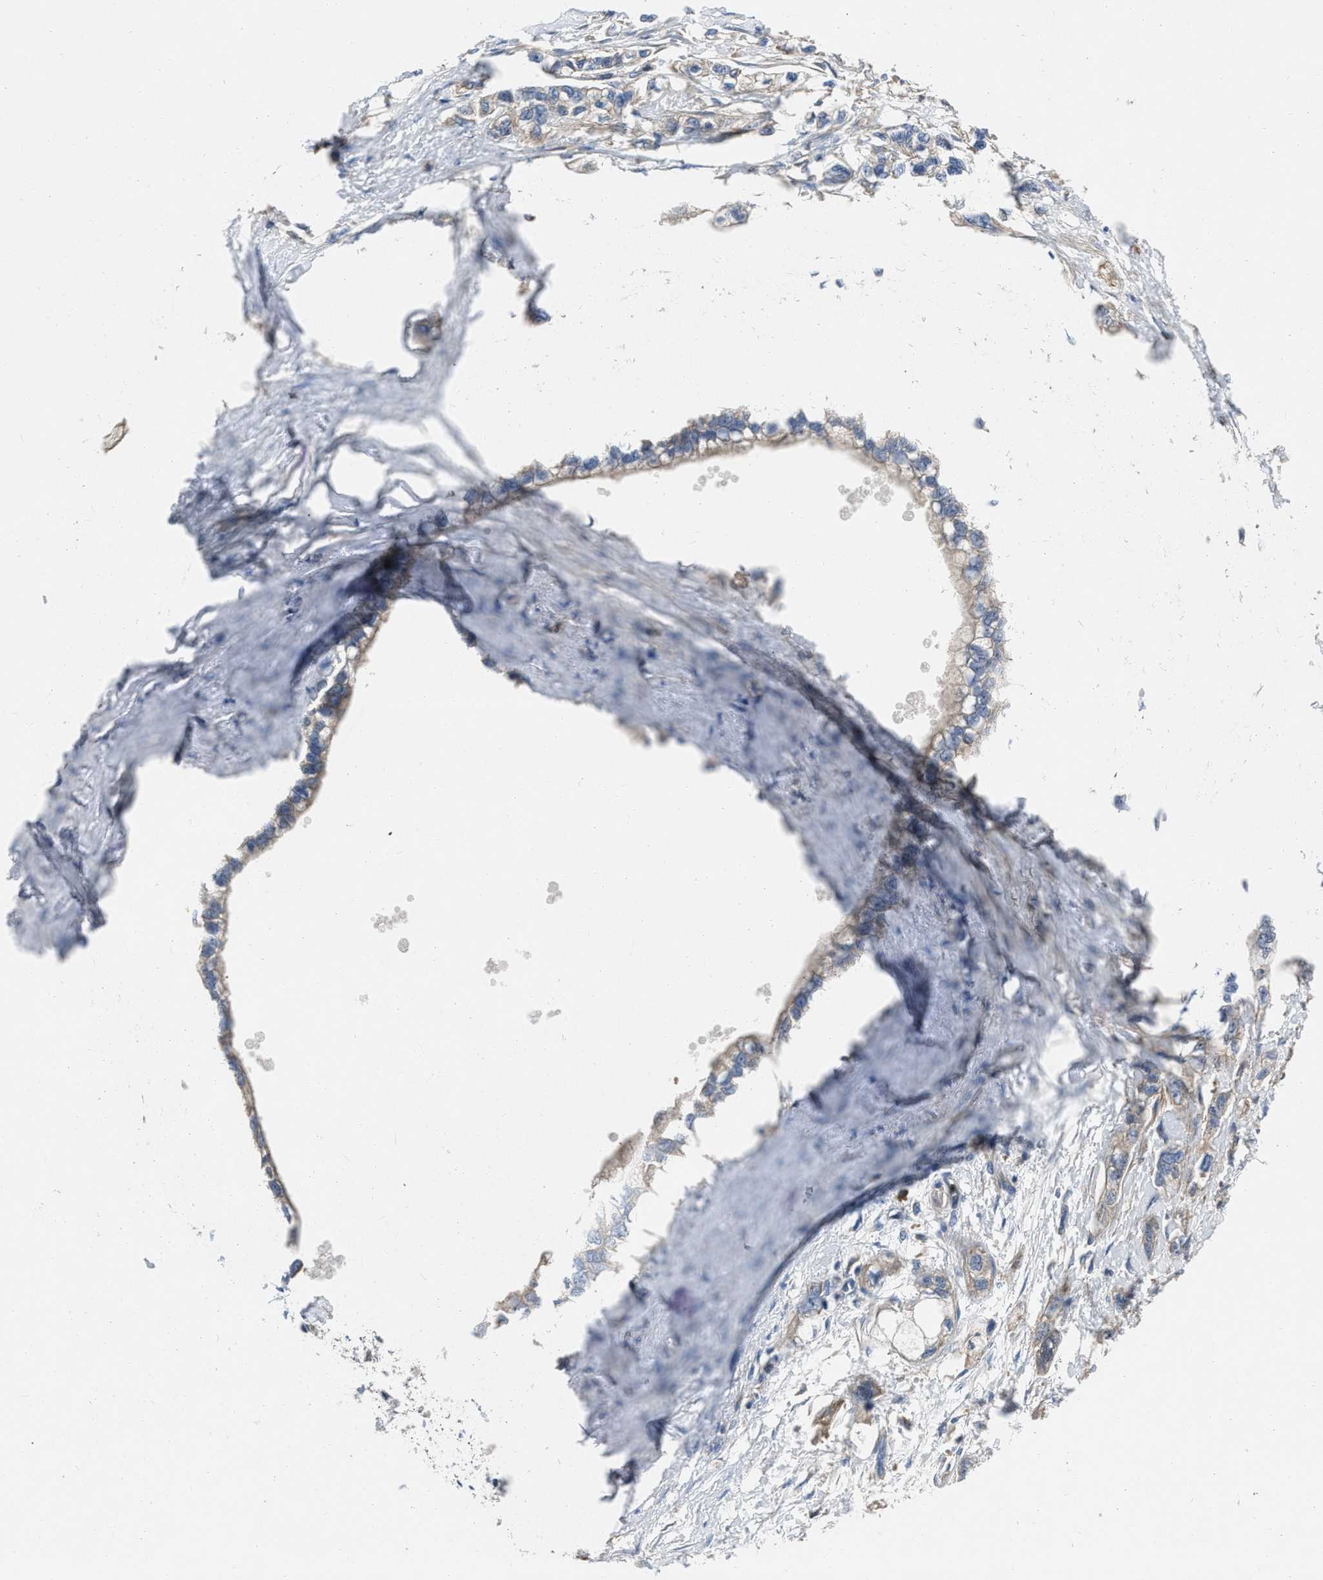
{"staining": {"intensity": "weak", "quantity": "25%-75%", "location": "cytoplasmic/membranous"}, "tissue": "pancreatic cancer", "cell_type": "Tumor cells", "image_type": "cancer", "snomed": [{"axis": "morphology", "description": "Adenocarcinoma, NOS"}, {"axis": "topography", "description": "Pancreas"}], "caption": "This photomicrograph displays immunohistochemistry staining of human pancreatic cancer (adenocarcinoma), with low weak cytoplasmic/membranous expression in about 25%-75% of tumor cells.", "gene": "YARS1", "patient": {"sex": "male", "age": 74}}